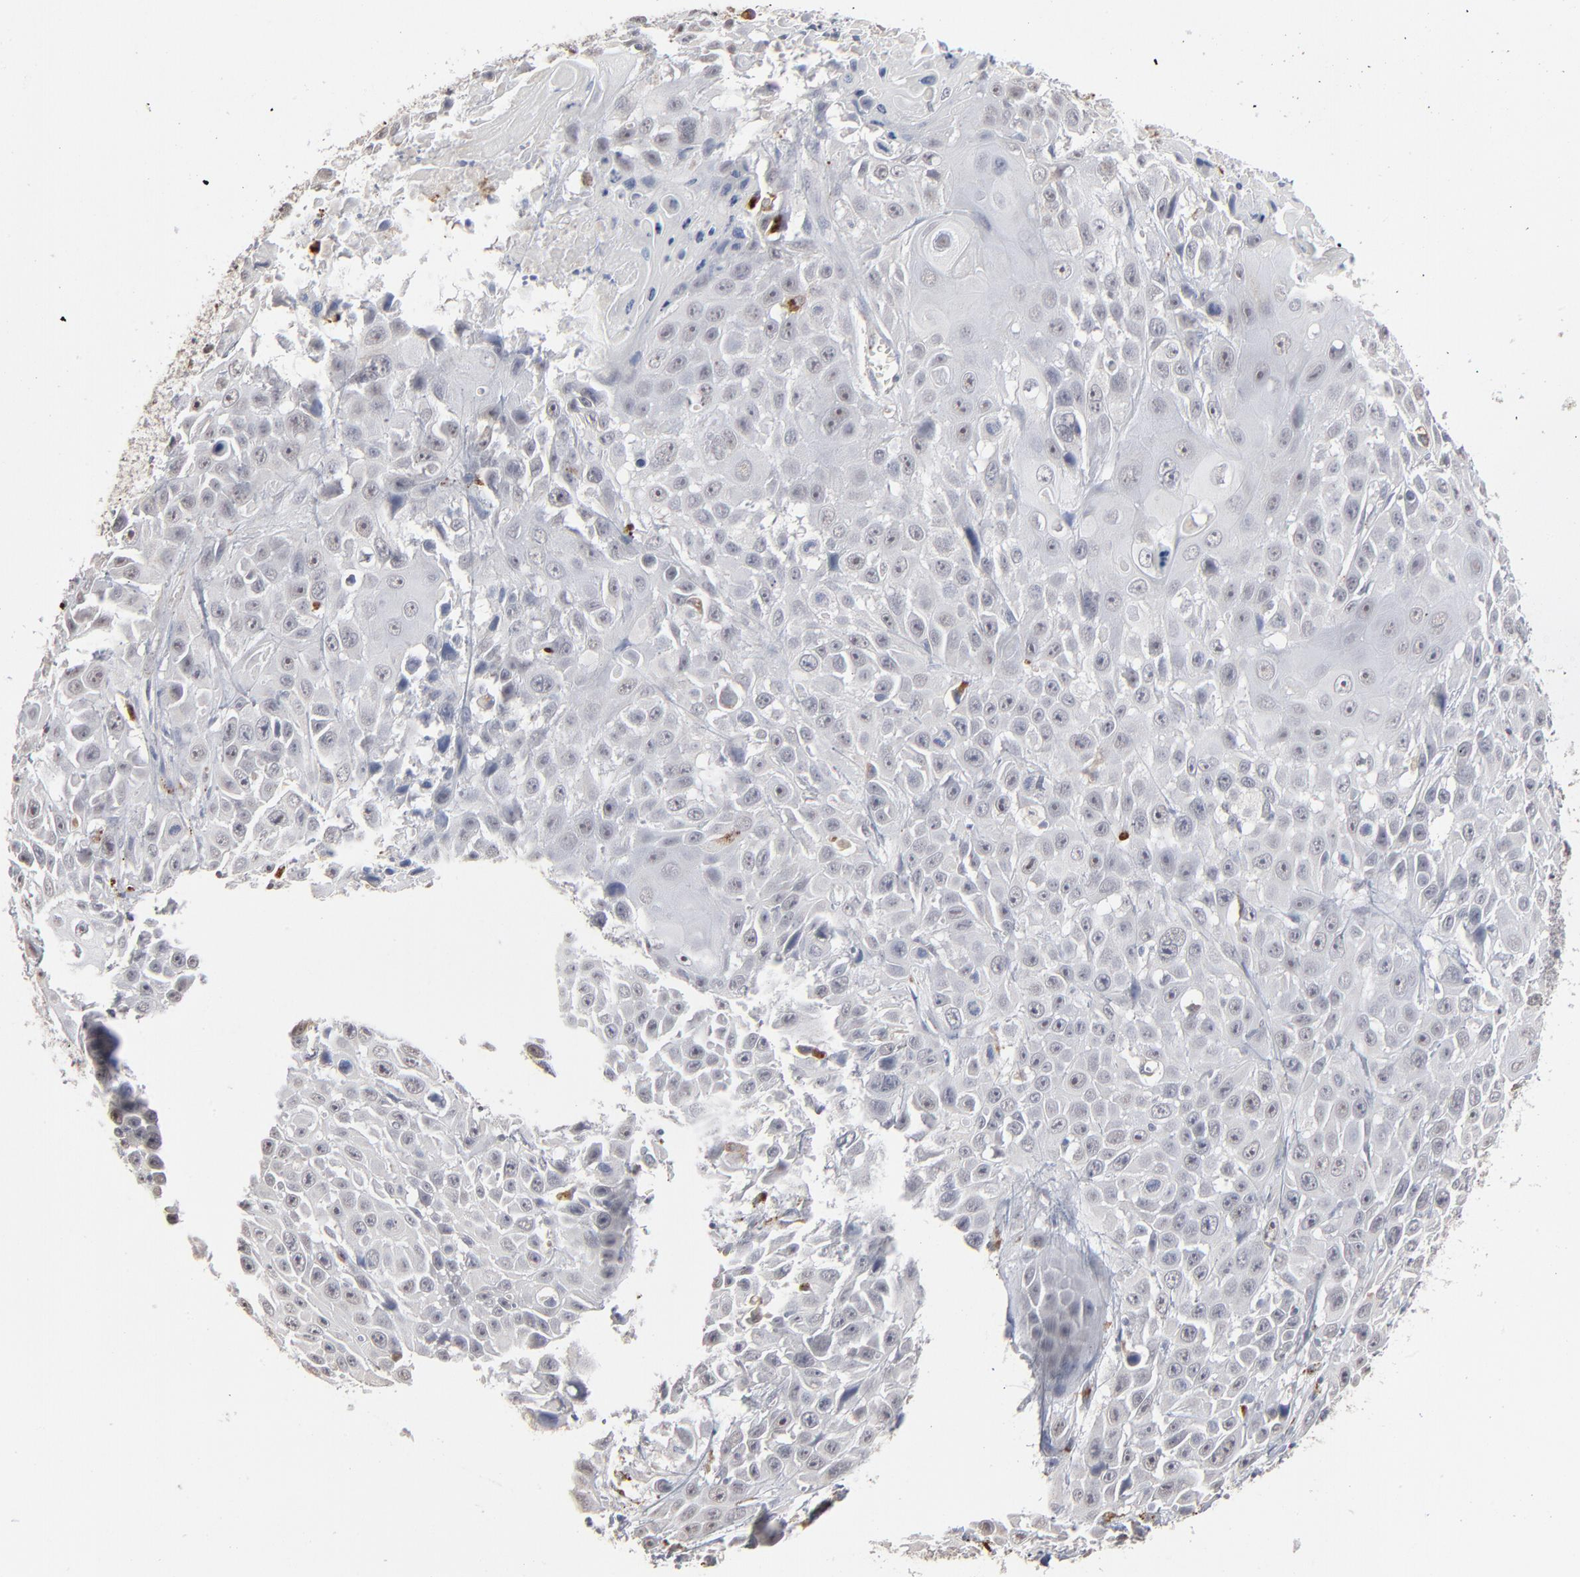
{"staining": {"intensity": "negative", "quantity": "none", "location": "none"}, "tissue": "cervical cancer", "cell_type": "Tumor cells", "image_type": "cancer", "snomed": [{"axis": "morphology", "description": "Squamous cell carcinoma, NOS"}, {"axis": "topography", "description": "Cervix"}], "caption": "Tumor cells are negative for protein expression in human cervical cancer (squamous cell carcinoma).", "gene": "POMT2", "patient": {"sex": "female", "age": 39}}